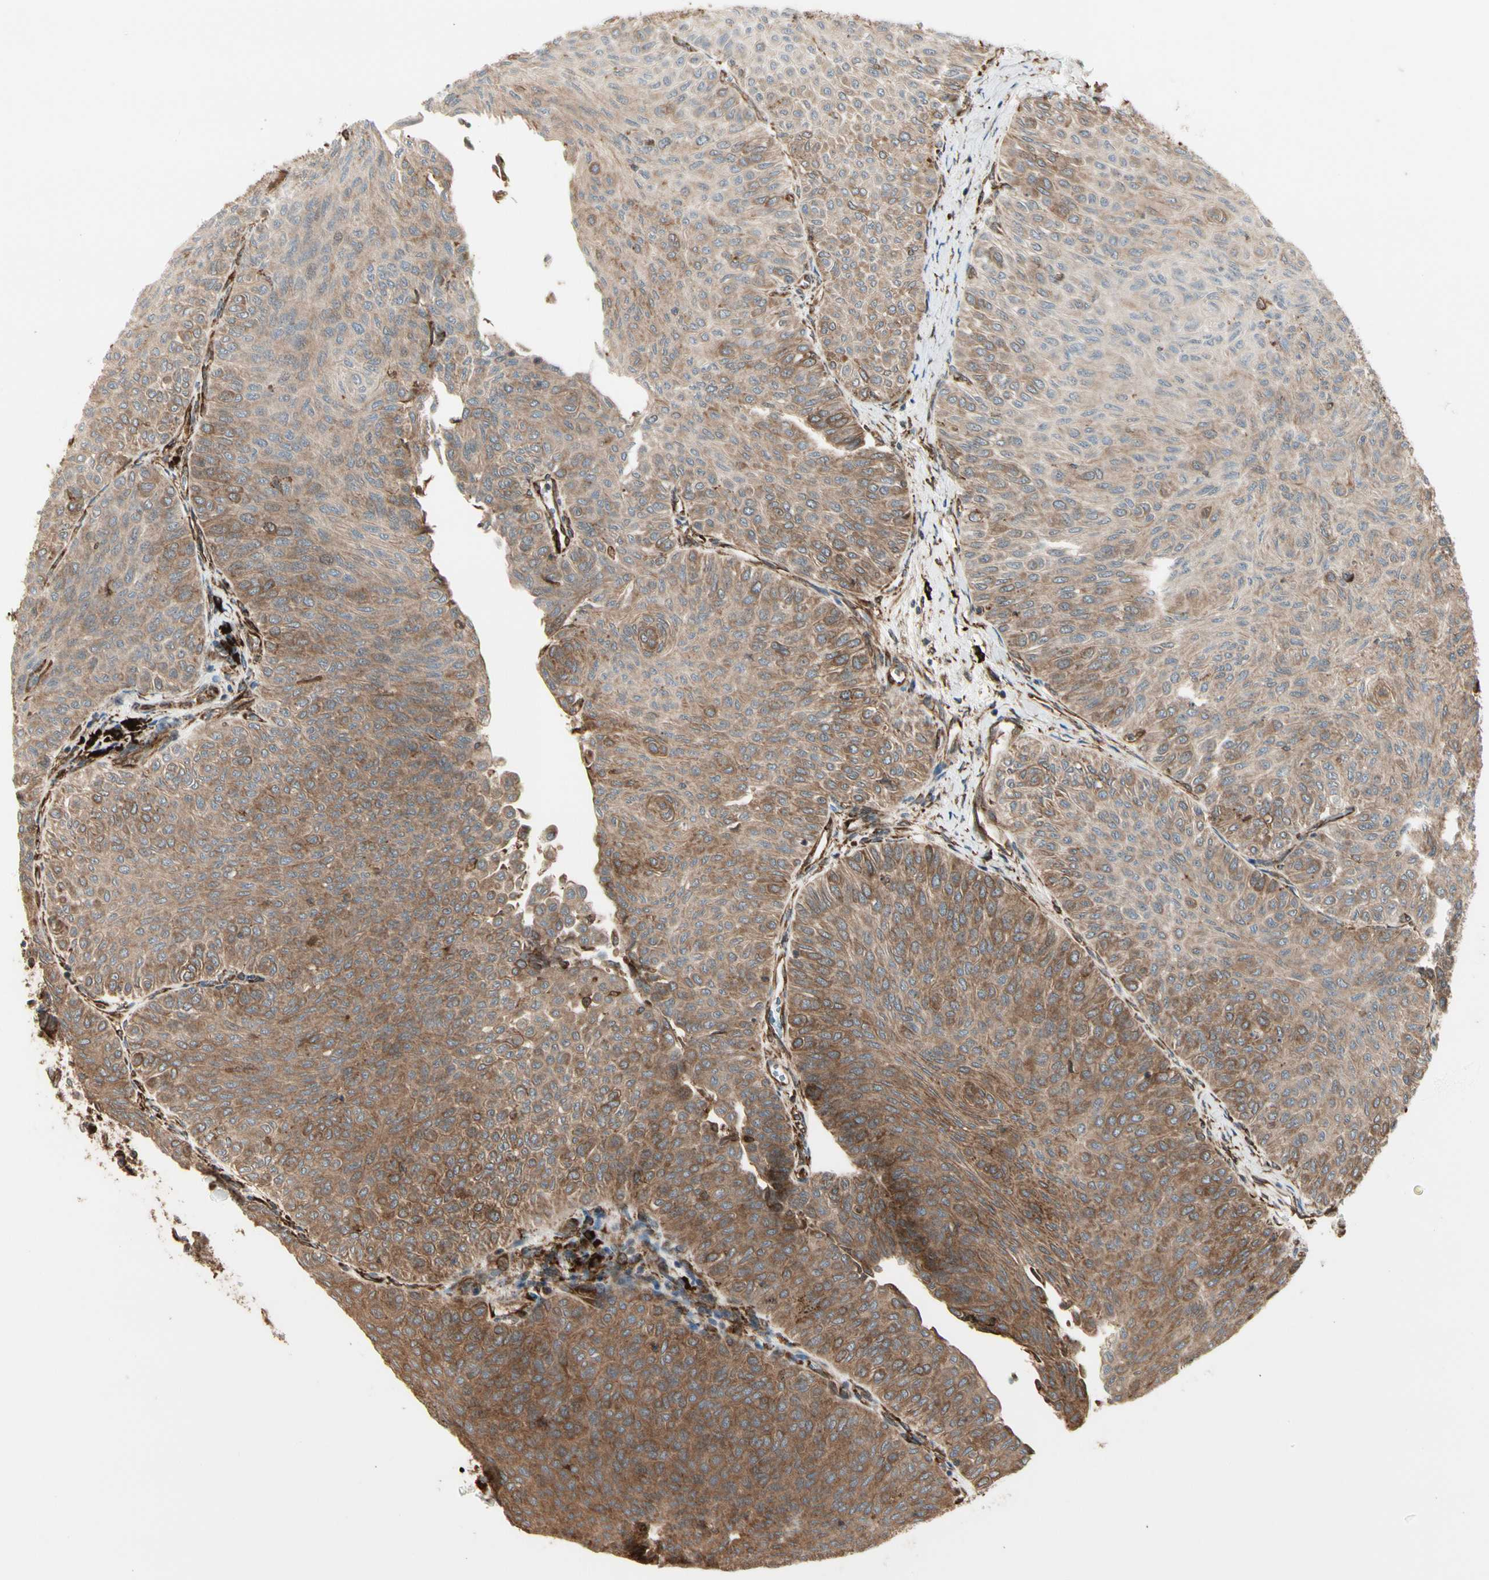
{"staining": {"intensity": "moderate", "quantity": "25%-75%", "location": "cytoplasmic/membranous"}, "tissue": "urothelial cancer", "cell_type": "Tumor cells", "image_type": "cancer", "snomed": [{"axis": "morphology", "description": "Urothelial carcinoma, Low grade"}, {"axis": "topography", "description": "Urinary bladder"}], "caption": "The photomicrograph displays immunohistochemical staining of urothelial cancer. There is moderate cytoplasmic/membranous staining is present in about 25%-75% of tumor cells. (Brightfield microscopy of DAB IHC at high magnification).", "gene": "HSP90B1", "patient": {"sex": "male", "age": 78}}